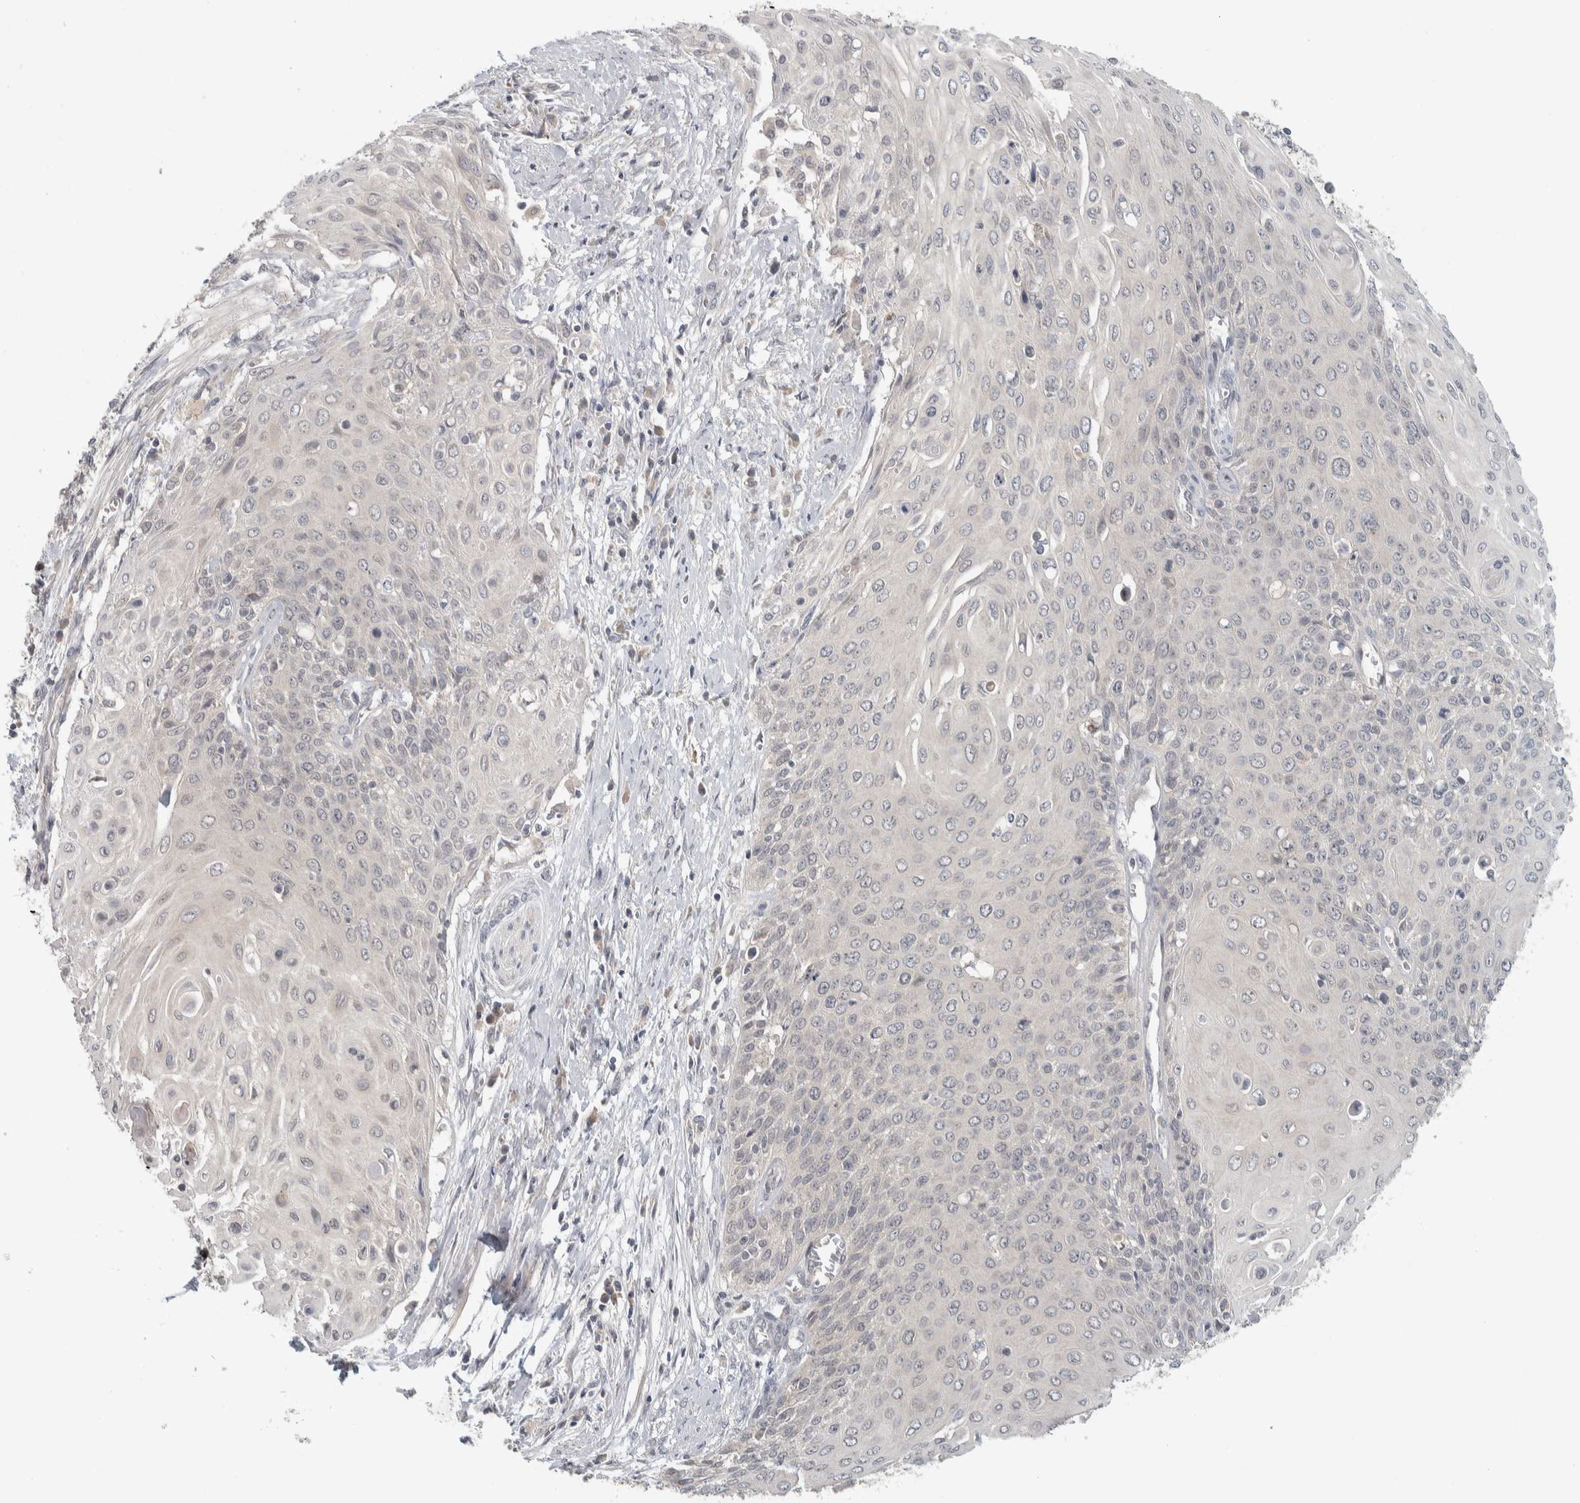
{"staining": {"intensity": "negative", "quantity": "none", "location": "none"}, "tissue": "cervical cancer", "cell_type": "Tumor cells", "image_type": "cancer", "snomed": [{"axis": "morphology", "description": "Squamous cell carcinoma, NOS"}, {"axis": "topography", "description": "Cervix"}], "caption": "Tumor cells are negative for brown protein staining in squamous cell carcinoma (cervical).", "gene": "AFP", "patient": {"sex": "female", "age": 39}}